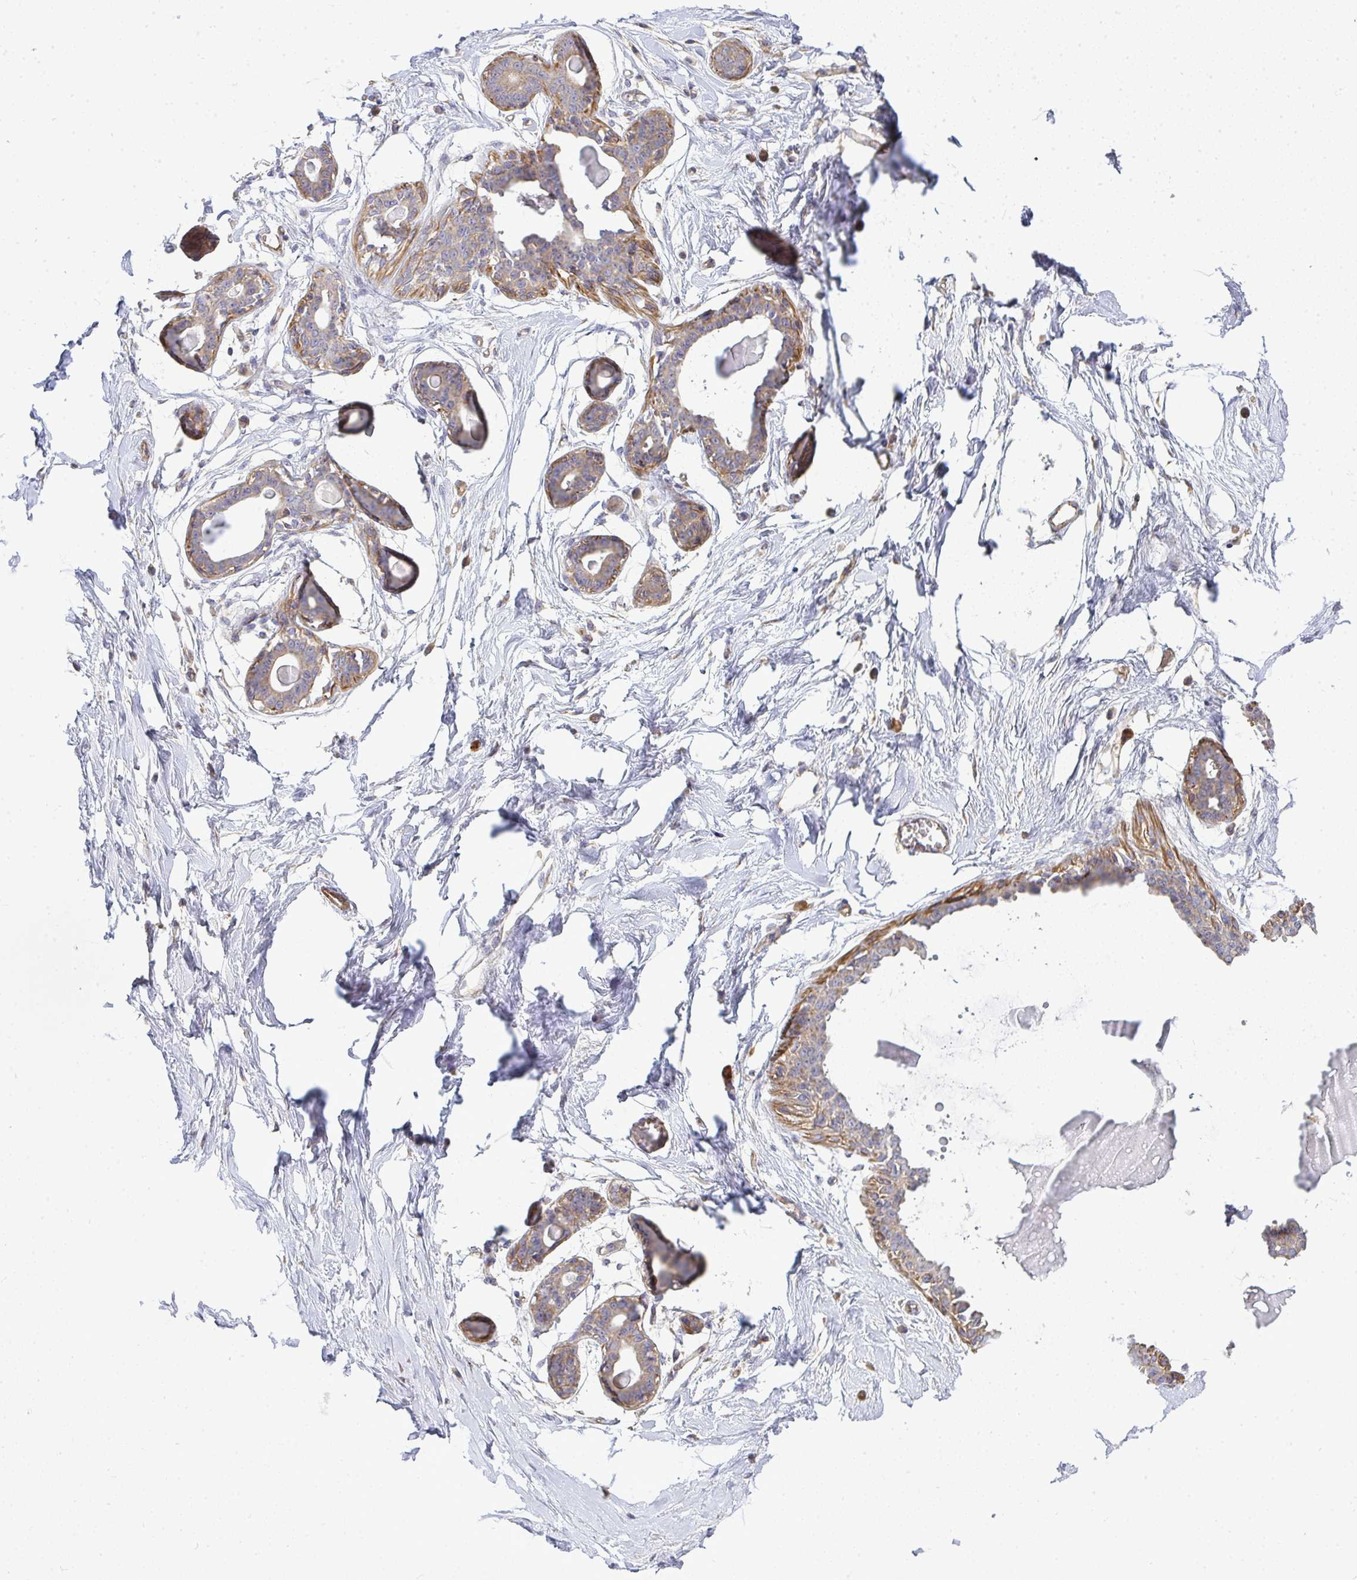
{"staining": {"intensity": "negative", "quantity": "none", "location": "none"}, "tissue": "breast", "cell_type": "Adipocytes", "image_type": "normal", "snomed": [{"axis": "morphology", "description": "Normal tissue, NOS"}, {"axis": "topography", "description": "Breast"}], "caption": "A high-resolution image shows immunohistochemistry (IHC) staining of benign breast, which shows no significant positivity in adipocytes. (DAB (3,3'-diaminobenzidine) immunohistochemistry (IHC) with hematoxylin counter stain).", "gene": "B4GALT6", "patient": {"sex": "female", "age": 45}}